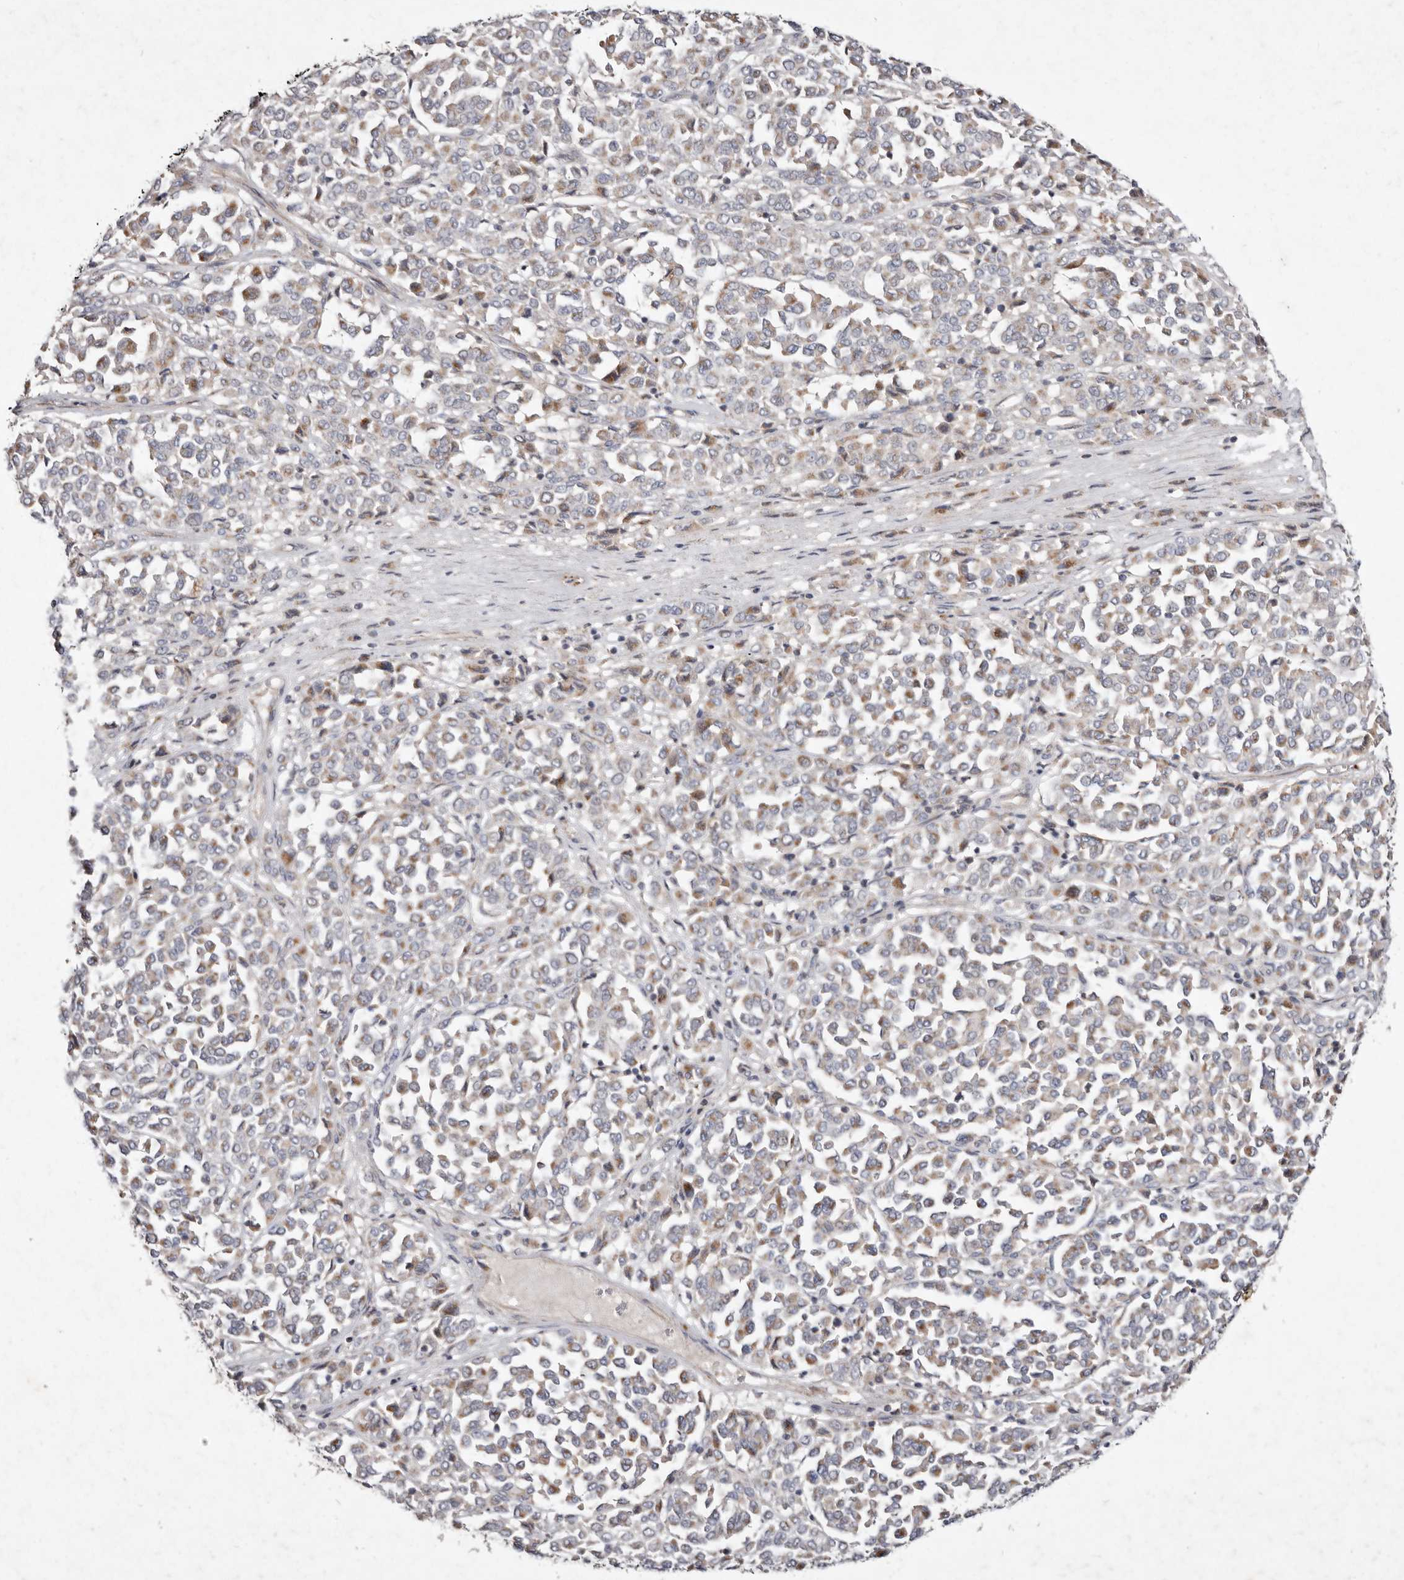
{"staining": {"intensity": "weak", "quantity": "25%-75%", "location": "cytoplasmic/membranous"}, "tissue": "melanoma", "cell_type": "Tumor cells", "image_type": "cancer", "snomed": [{"axis": "morphology", "description": "Malignant melanoma, Metastatic site"}, {"axis": "topography", "description": "Pancreas"}], "caption": "Protein analysis of melanoma tissue exhibits weak cytoplasmic/membranous staining in approximately 25%-75% of tumor cells. The staining was performed using DAB, with brown indicating positive protein expression. Nuclei are stained blue with hematoxylin.", "gene": "SLC25A20", "patient": {"sex": "female", "age": 30}}